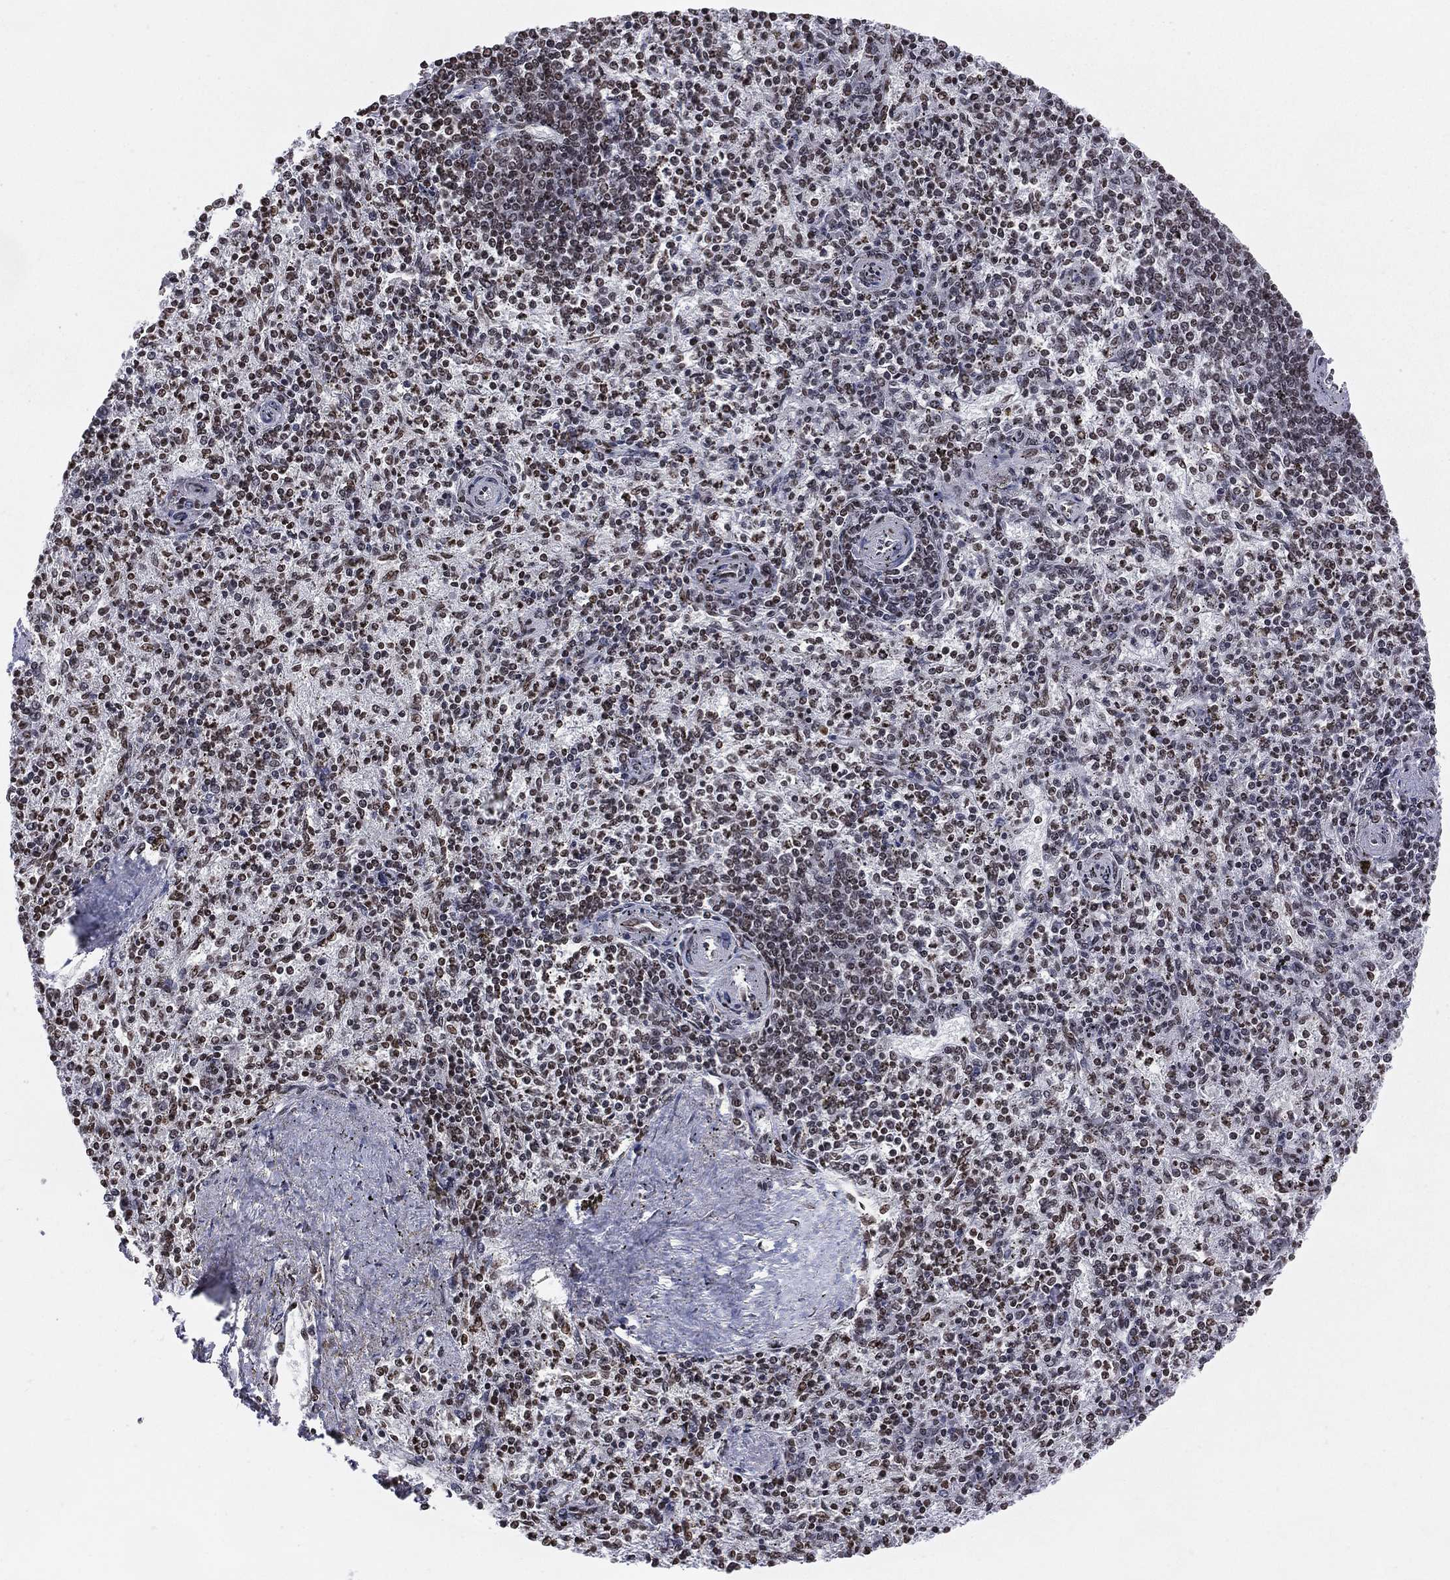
{"staining": {"intensity": "strong", "quantity": ">75%", "location": "nuclear"}, "tissue": "spleen", "cell_type": "Cells in red pulp", "image_type": "normal", "snomed": [{"axis": "morphology", "description": "Normal tissue, NOS"}, {"axis": "topography", "description": "Spleen"}], "caption": "Brown immunohistochemical staining in benign human spleen reveals strong nuclear staining in about >75% of cells in red pulp.", "gene": "RFX7", "patient": {"sex": "female", "age": 37}}